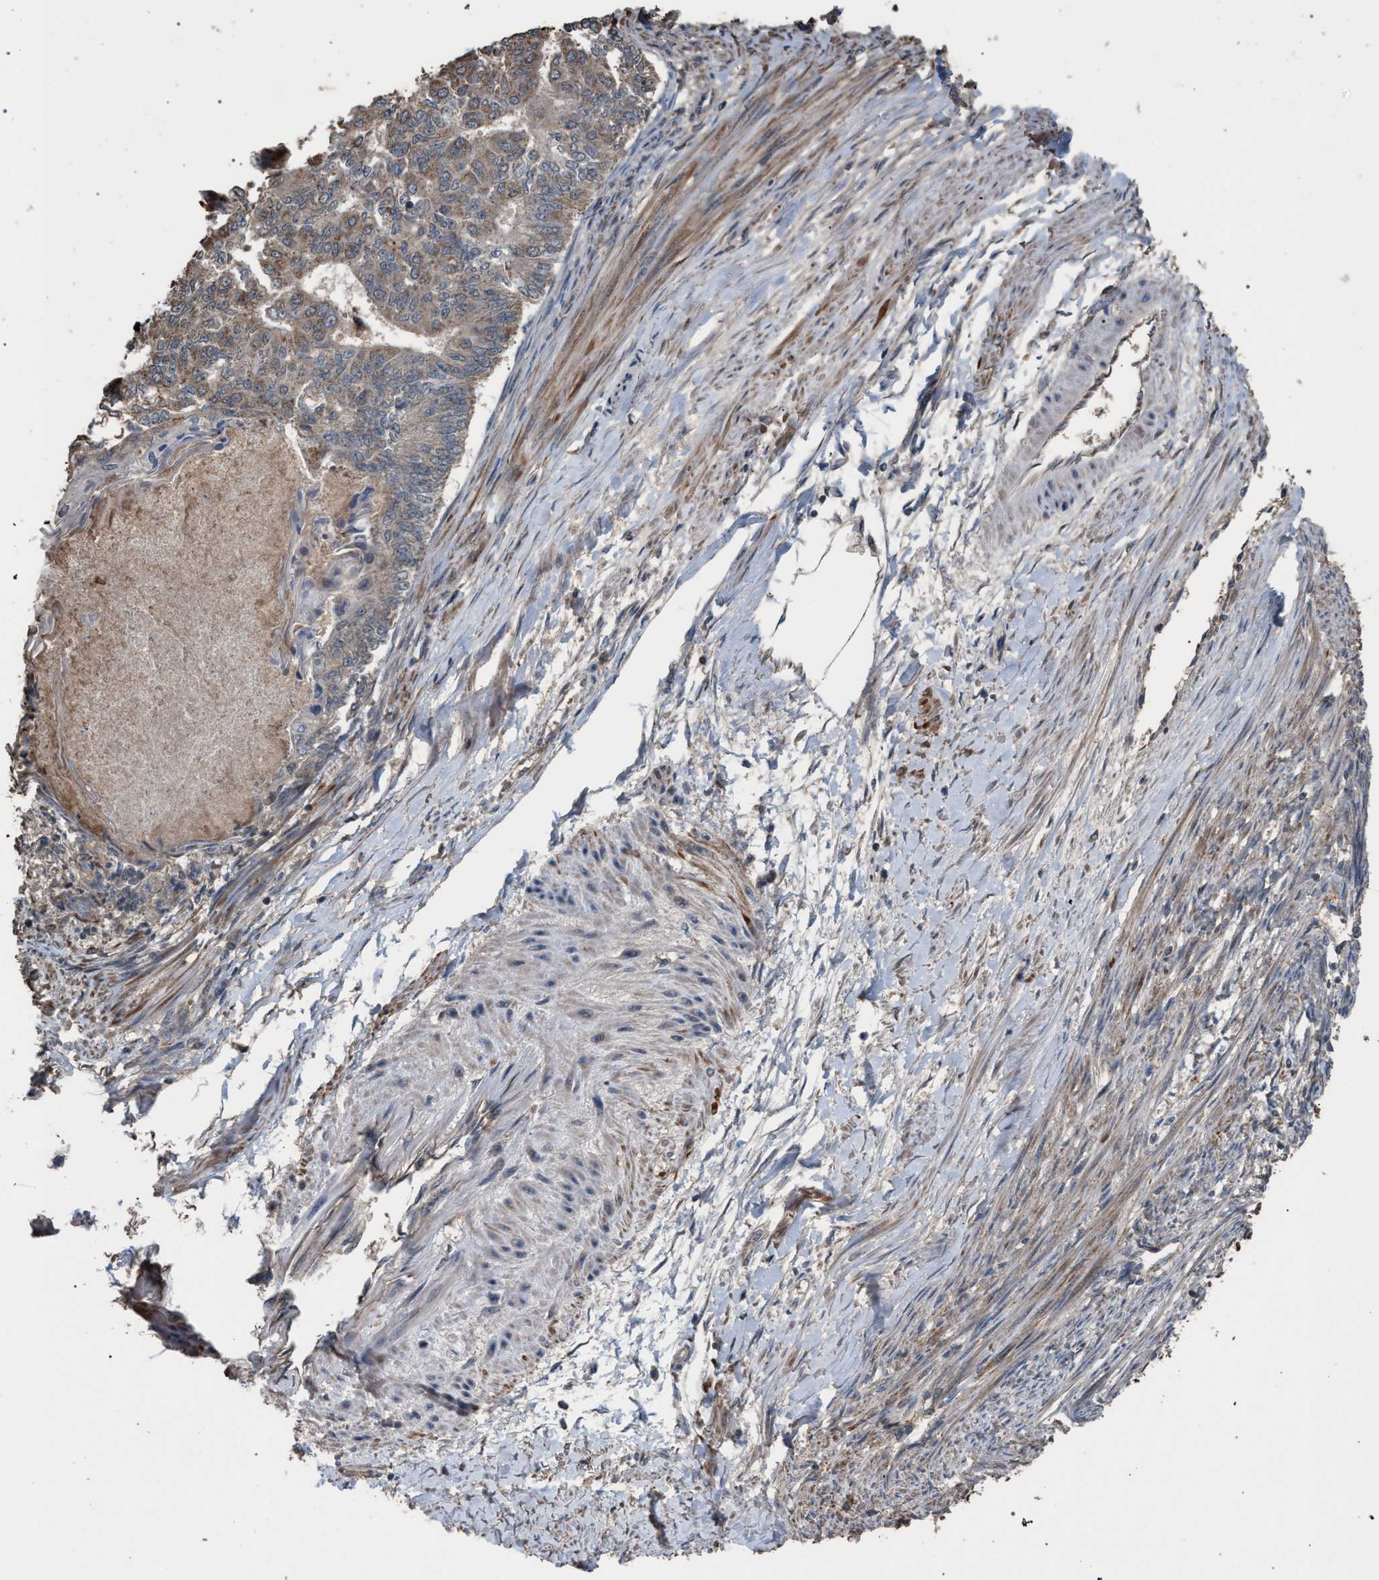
{"staining": {"intensity": "weak", "quantity": "25%-75%", "location": "cytoplasmic/membranous"}, "tissue": "endometrial cancer", "cell_type": "Tumor cells", "image_type": "cancer", "snomed": [{"axis": "morphology", "description": "Adenocarcinoma, NOS"}, {"axis": "topography", "description": "Endometrium"}], "caption": "Protein staining shows weak cytoplasmic/membranous staining in approximately 25%-75% of tumor cells in adenocarcinoma (endometrial). Ihc stains the protein of interest in brown and the nuclei are stained blue.", "gene": "NAA35", "patient": {"sex": "female", "age": 32}}